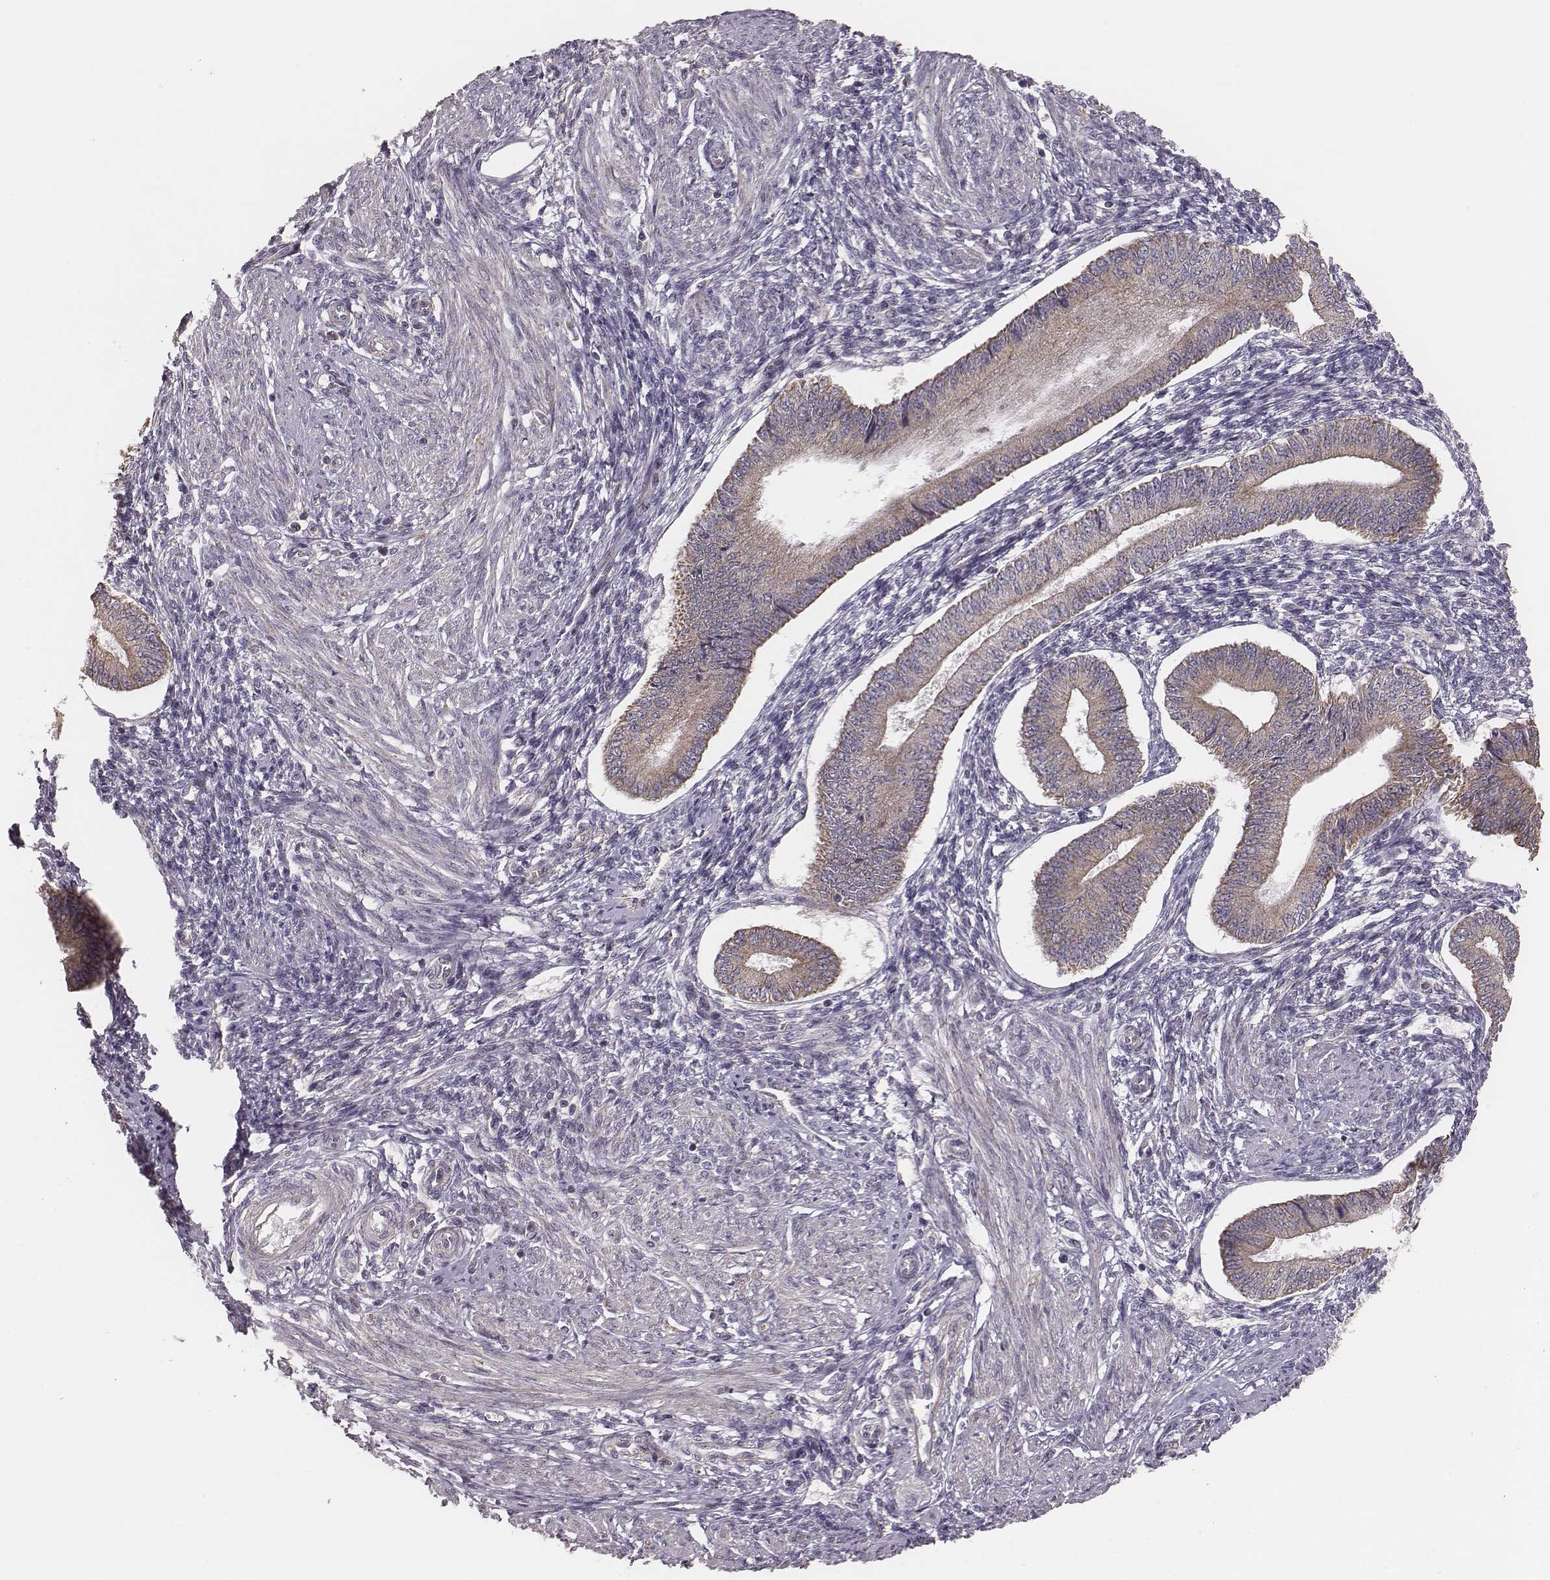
{"staining": {"intensity": "negative", "quantity": "none", "location": "none"}, "tissue": "endometrium", "cell_type": "Cells in endometrial stroma", "image_type": "normal", "snomed": [{"axis": "morphology", "description": "Normal tissue, NOS"}, {"axis": "topography", "description": "Endometrium"}], "caption": "Endometrium stained for a protein using IHC exhibits no staining cells in endometrial stroma.", "gene": "HAVCR1", "patient": {"sex": "female", "age": 42}}